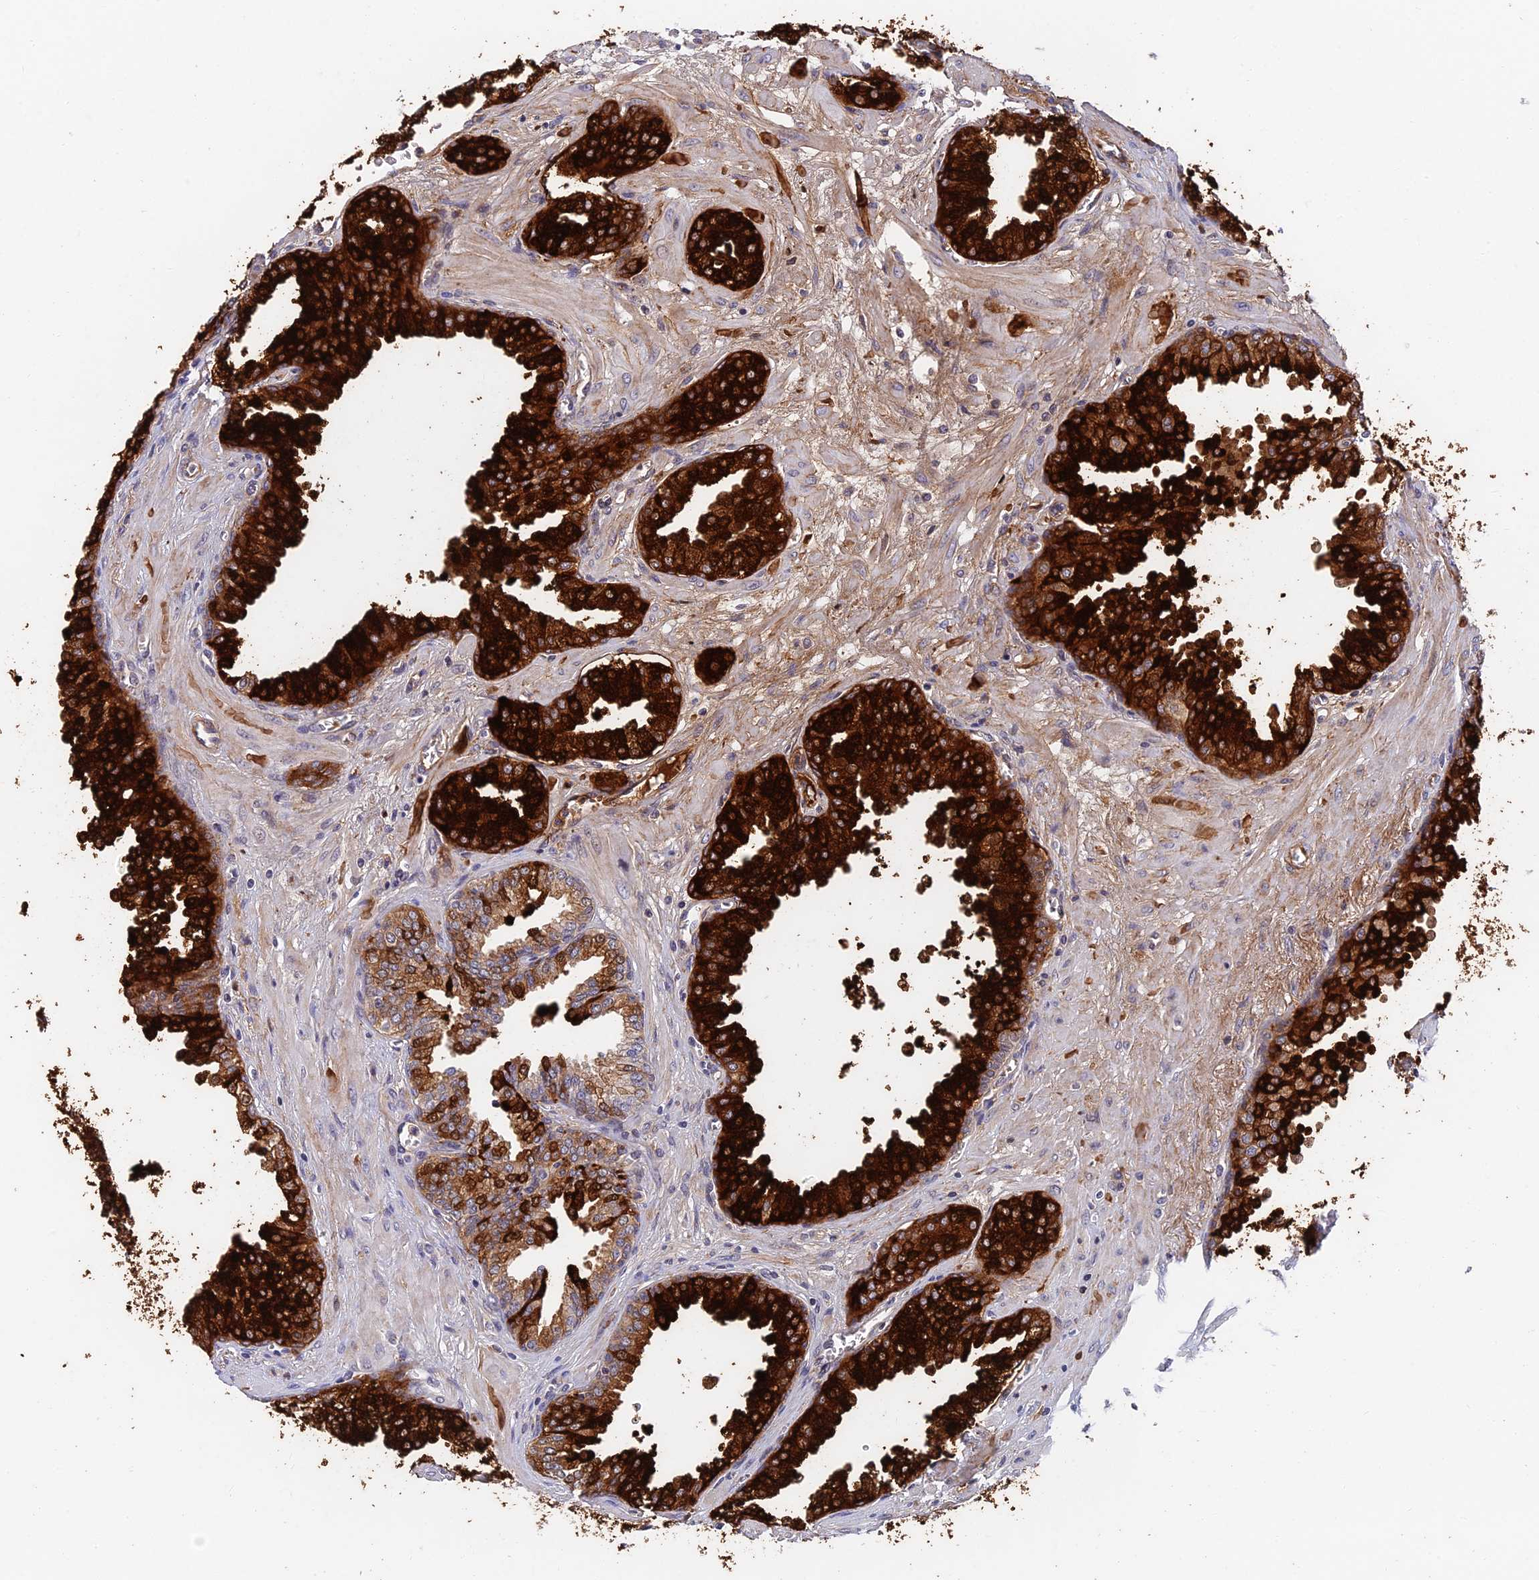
{"staining": {"intensity": "strong", "quantity": ">75%", "location": "cytoplasmic/membranous"}, "tissue": "prostate cancer", "cell_type": "Tumor cells", "image_type": "cancer", "snomed": [{"axis": "morphology", "description": "Adenocarcinoma, Low grade"}, {"axis": "topography", "description": "Prostate"}], "caption": "A brown stain highlights strong cytoplasmic/membranous staining of a protein in low-grade adenocarcinoma (prostate) tumor cells.", "gene": "NSMCE1", "patient": {"sex": "male", "age": 67}}